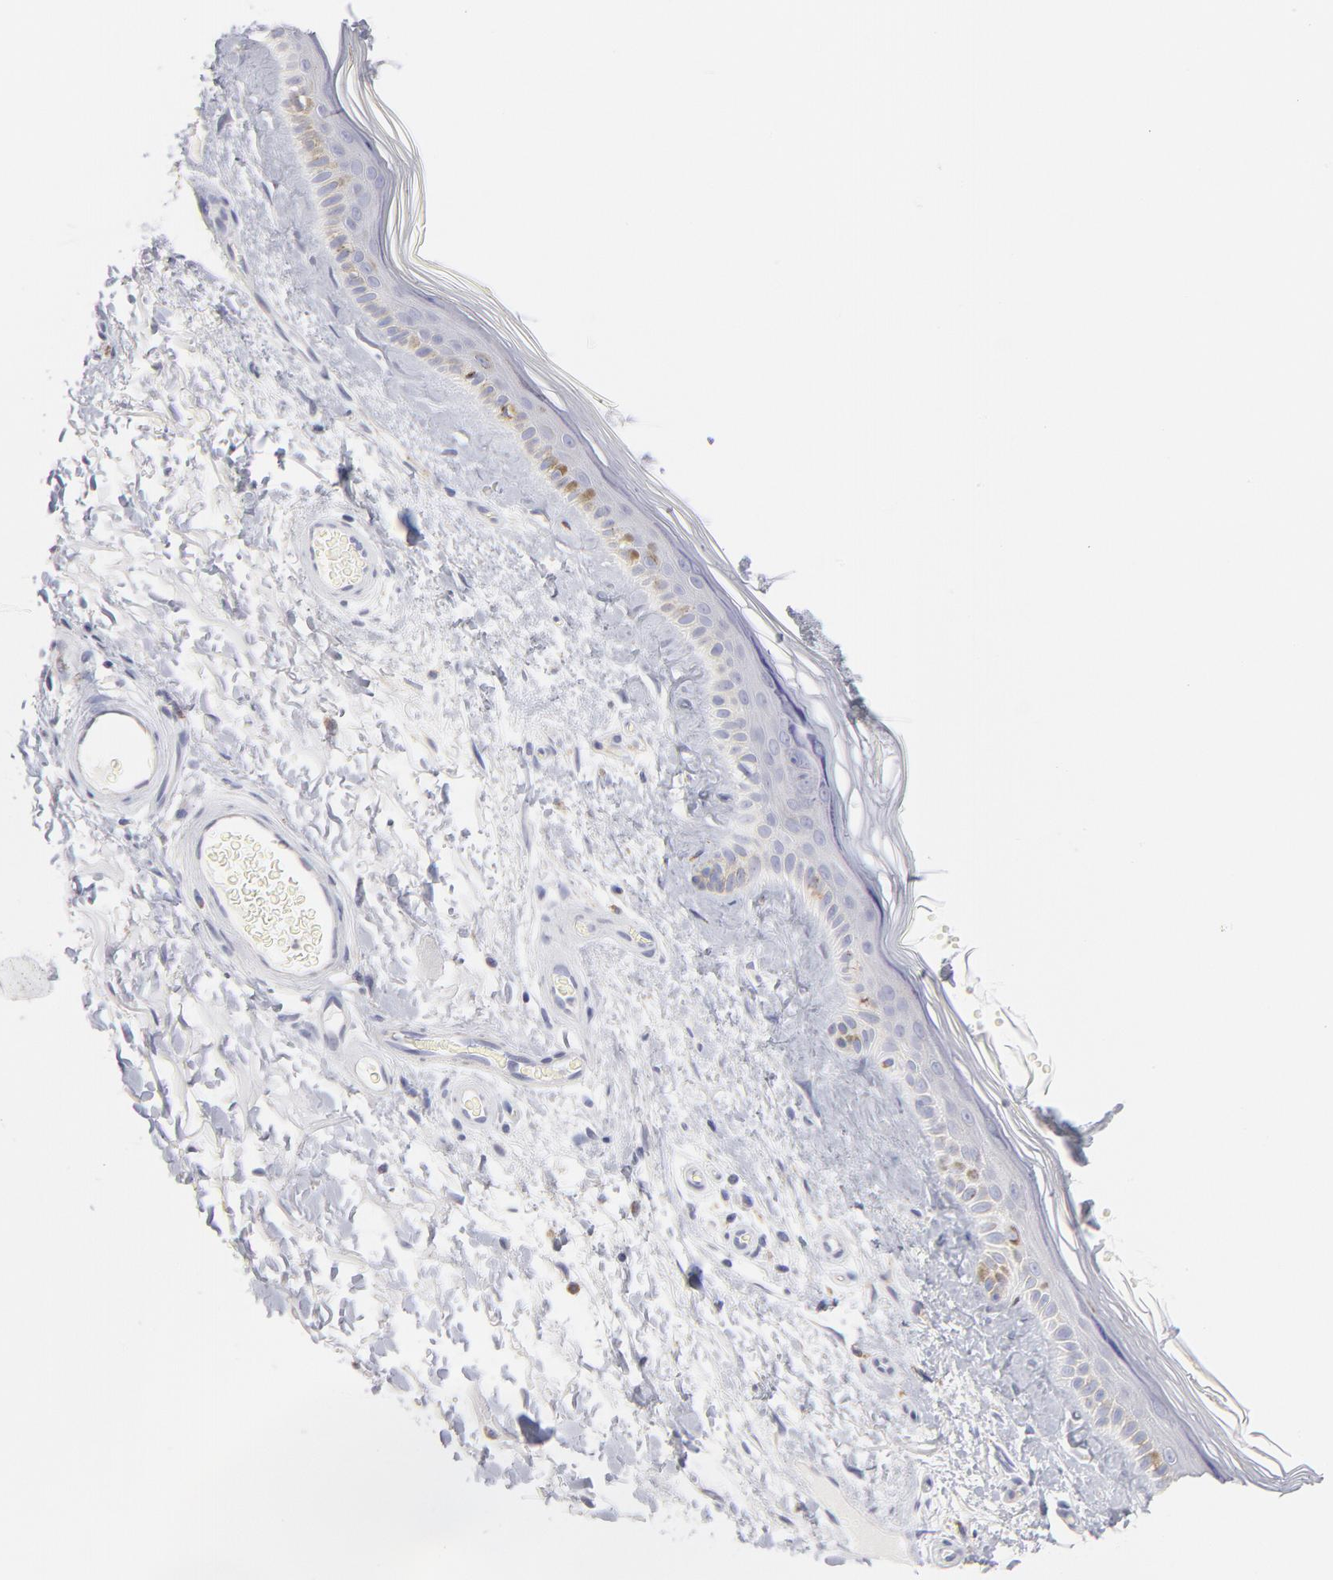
{"staining": {"intensity": "negative", "quantity": "none", "location": "none"}, "tissue": "skin", "cell_type": "Fibroblasts", "image_type": "normal", "snomed": [{"axis": "morphology", "description": "Normal tissue, NOS"}, {"axis": "topography", "description": "Skin"}], "caption": "An image of skin stained for a protein exhibits no brown staining in fibroblasts. (Immunohistochemistry (ihc), brightfield microscopy, high magnification).", "gene": "TST", "patient": {"sex": "male", "age": 63}}